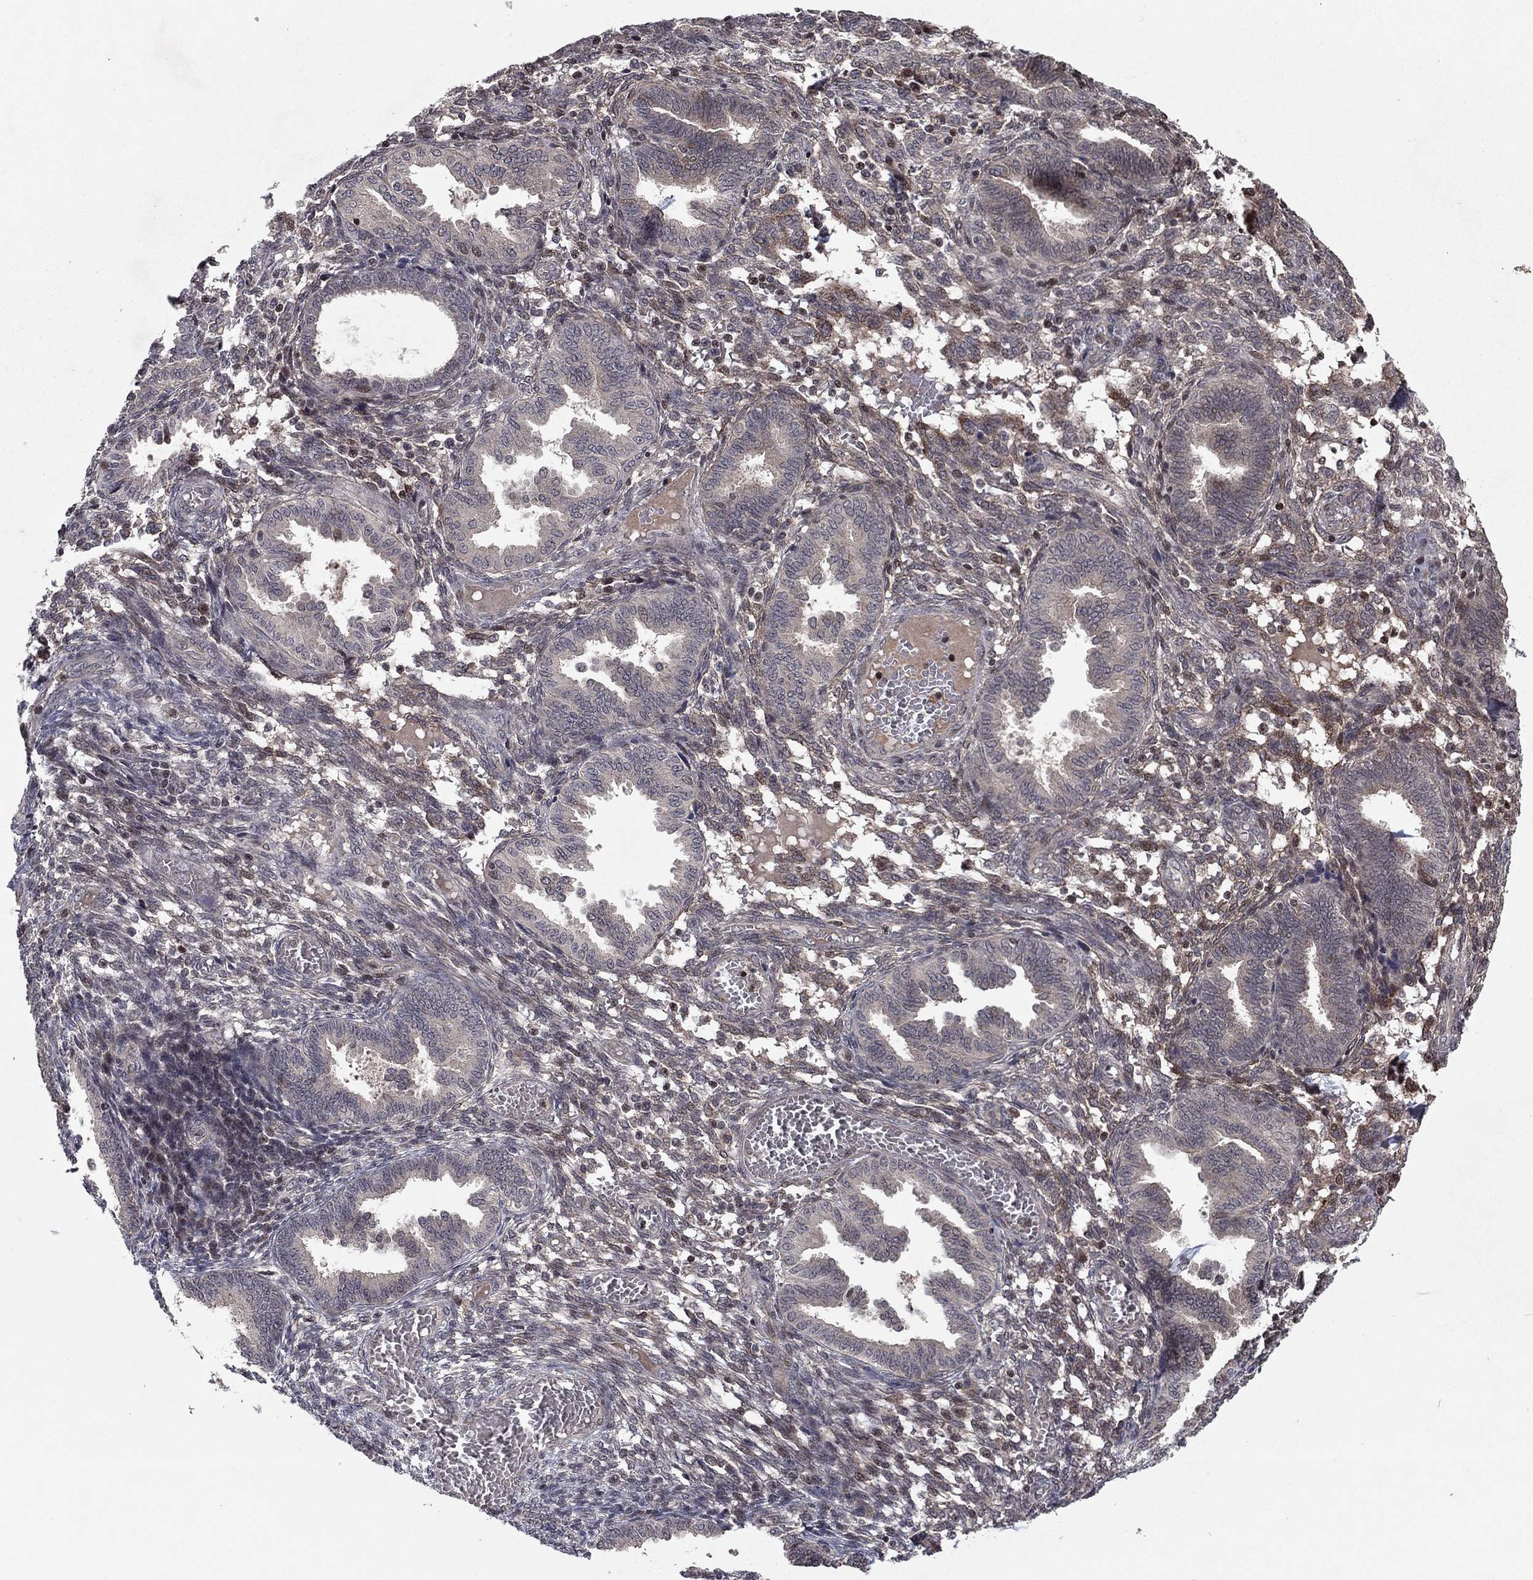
{"staining": {"intensity": "negative", "quantity": "none", "location": "none"}, "tissue": "endometrium", "cell_type": "Cells in endometrial stroma", "image_type": "normal", "snomed": [{"axis": "morphology", "description": "Normal tissue, NOS"}, {"axis": "topography", "description": "Endometrium"}], "caption": "This image is of benign endometrium stained with immunohistochemistry (IHC) to label a protein in brown with the nuclei are counter-stained blue. There is no positivity in cells in endometrial stroma.", "gene": "SORBS1", "patient": {"sex": "female", "age": 42}}